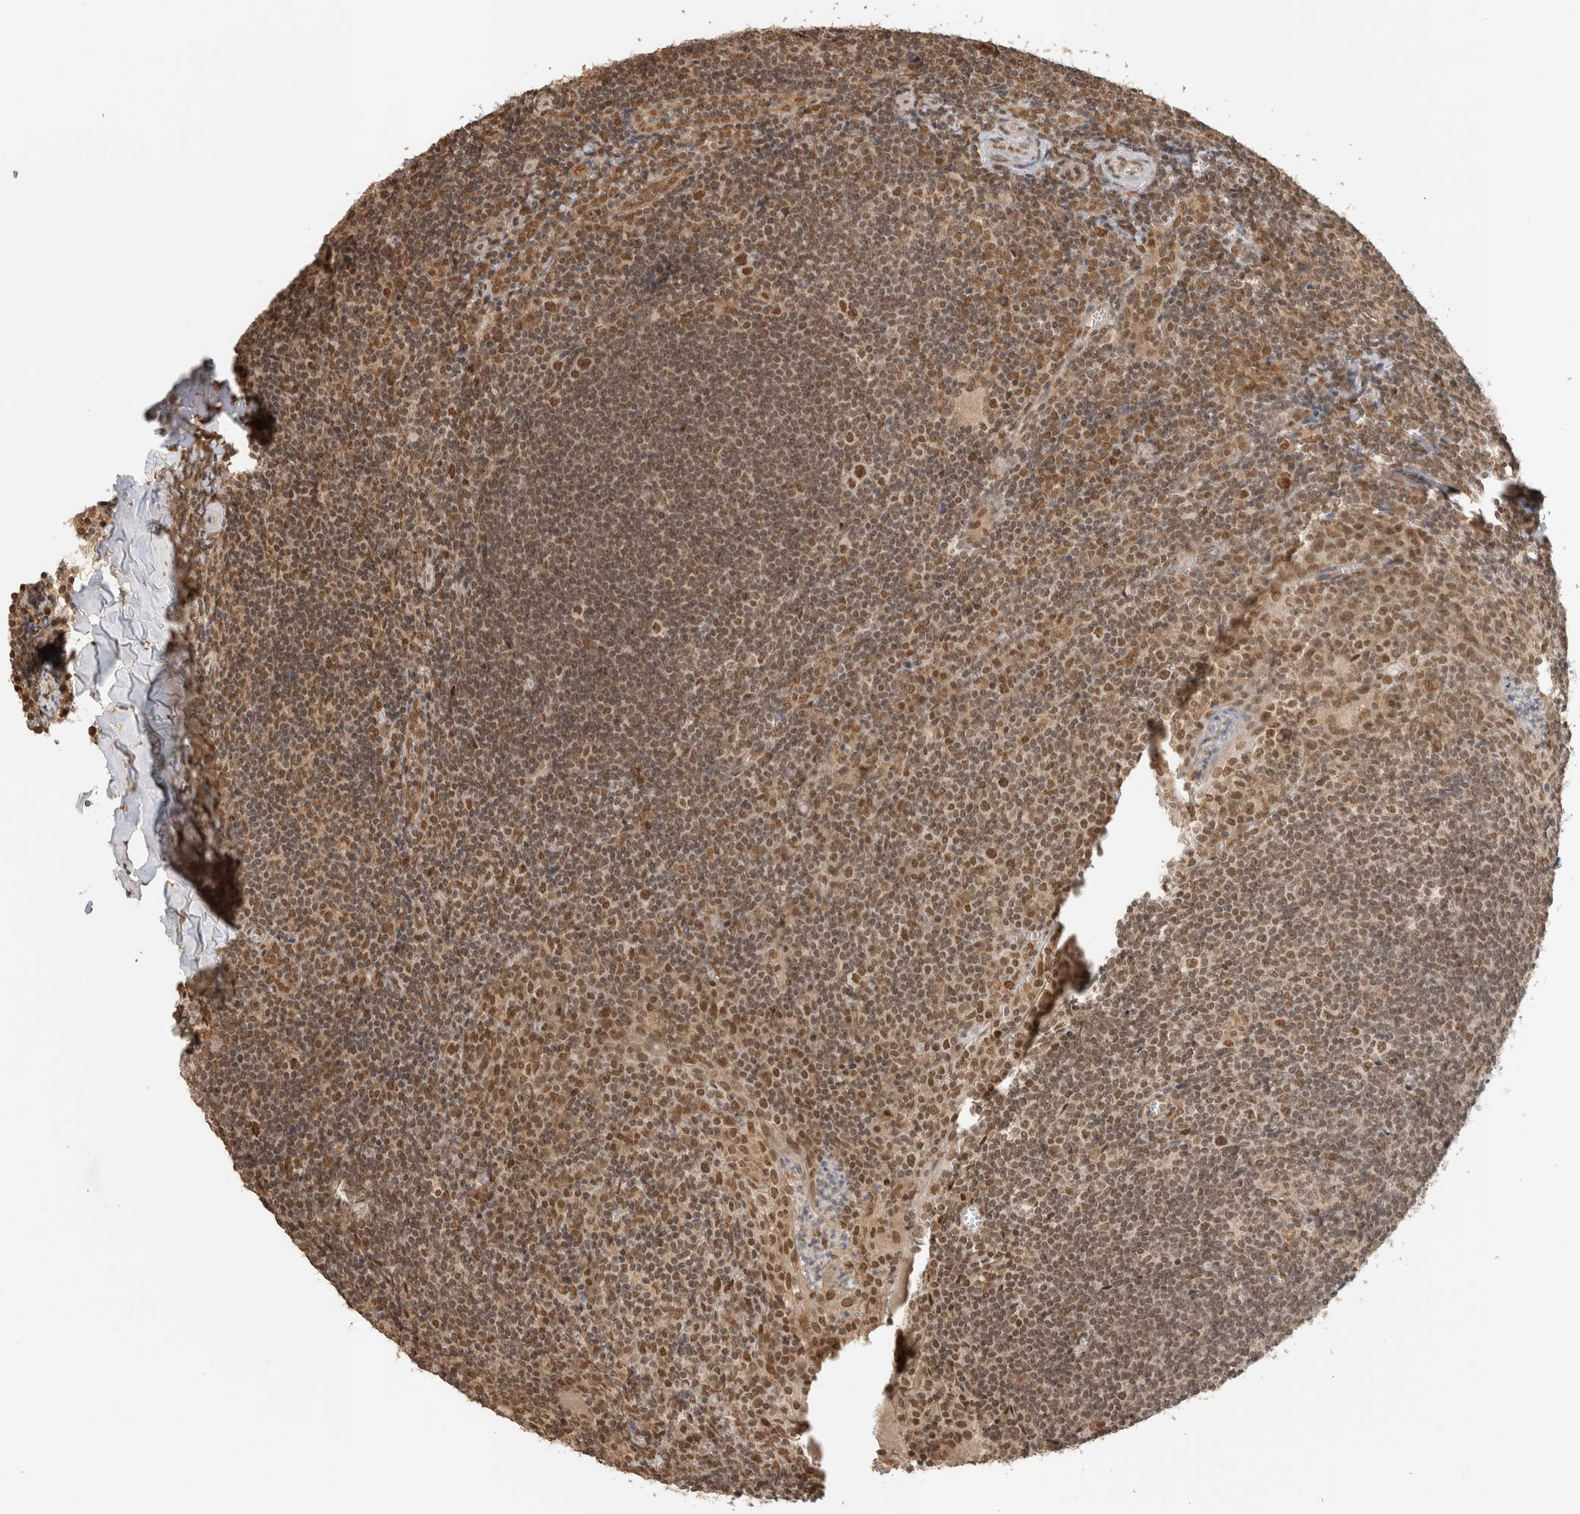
{"staining": {"intensity": "moderate", "quantity": ">75%", "location": "nuclear"}, "tissue": "tonsil", "cell_type": "Germinal center cells", "image_type": "normal", "snomed": [{"axis": "morphology", "description": "Normal tissue, NOS"}, {"axis": "topography", "description": "Tonsil"}], "caption": "Immunohistochemistry (IHC) image of normal tonsil stained for a protein (brown), which reveals medium levels of moderate nuclear staining in about >75% of germinal center cells.", "gene": "C1orf21", "patient": {"sex": "male", "age": 37}}